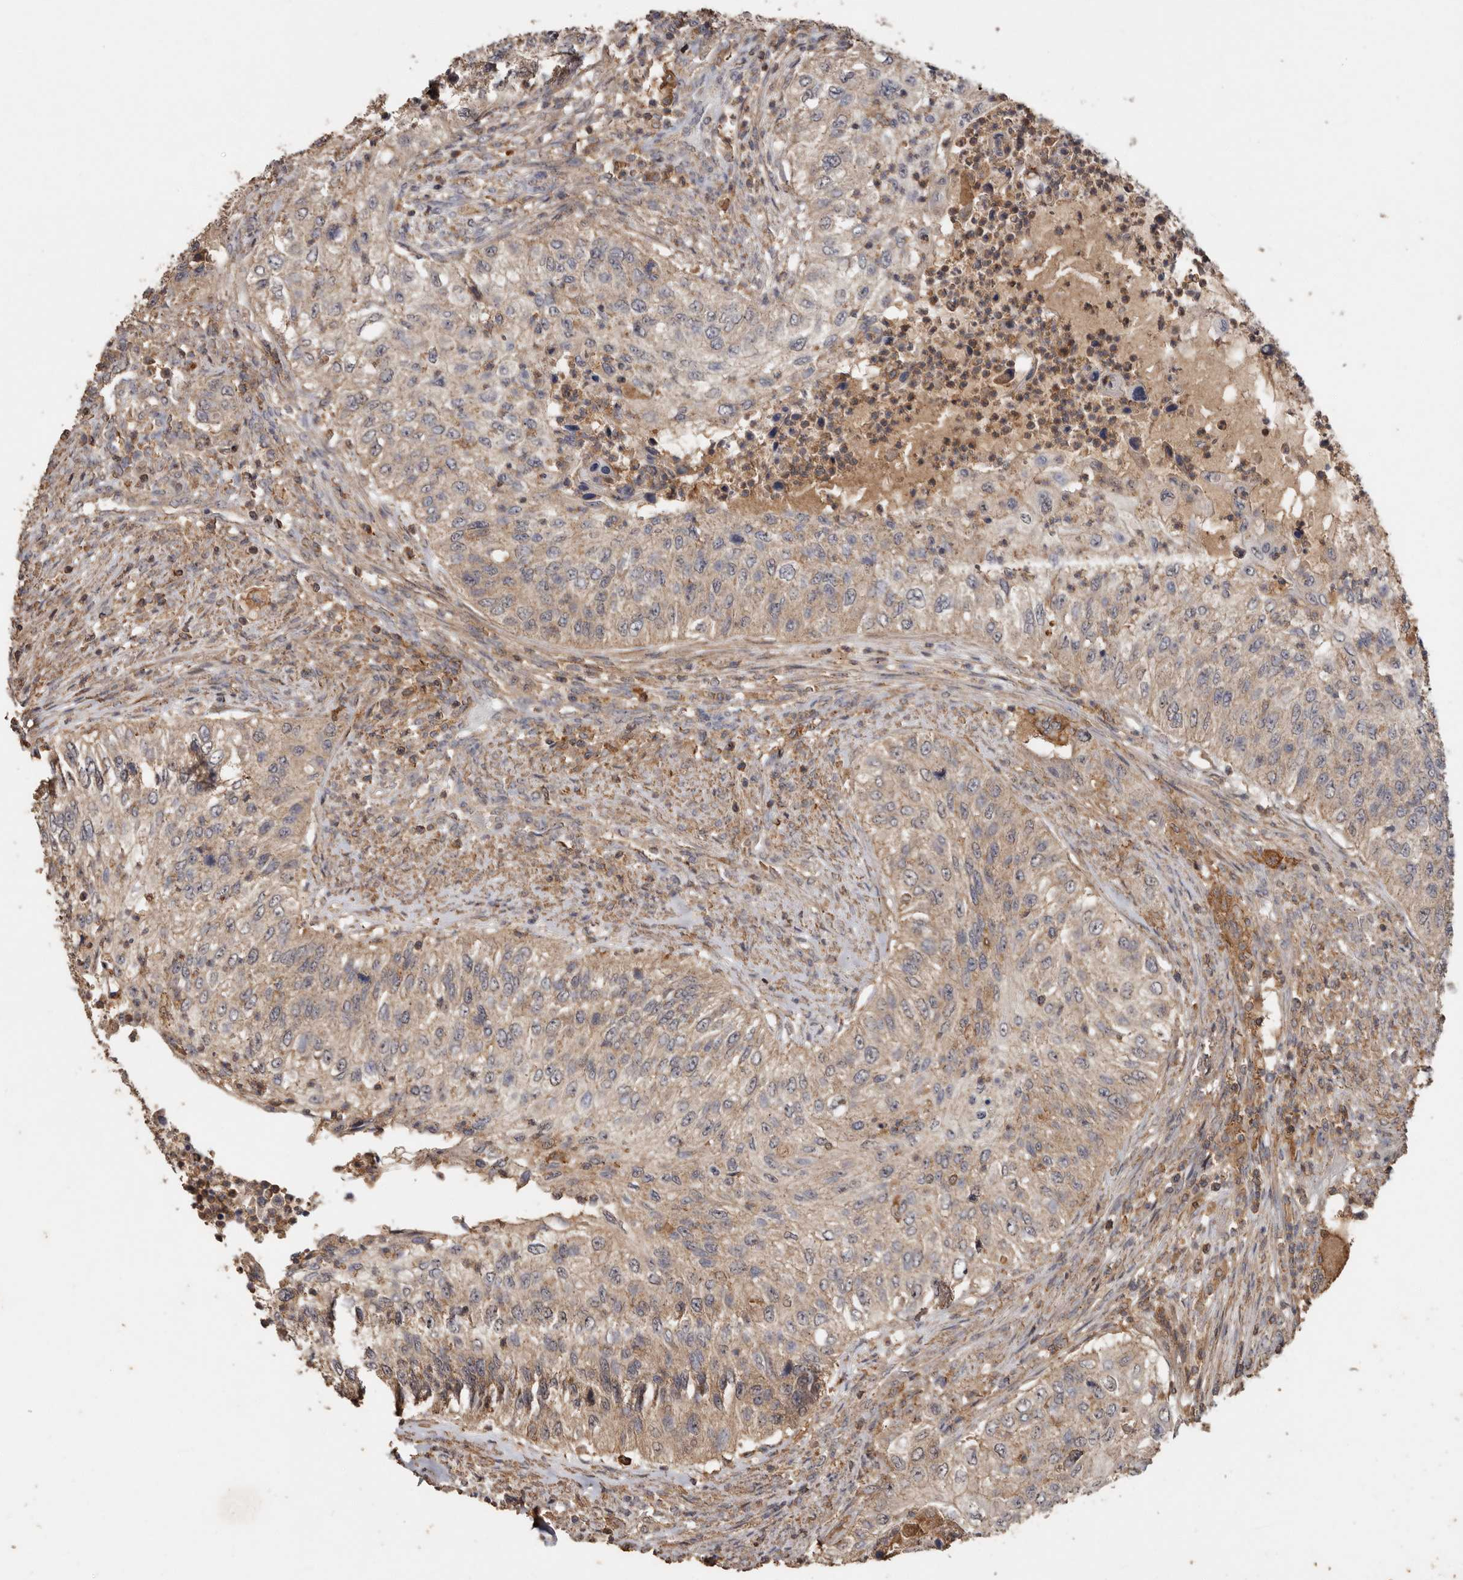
{"staining": {"intensity": "weak", "quantity": "25%-75%", "location": "cytoplasmic/membranous"}, "tissue": "urothelial cancer", "cell_type": "Tumor cells", "image_type": "cancer", "snomed": [{"axis": "morphology", "description": "Urothelial carcinoma, High grade"}, {"axis": "topography", "description": "Urinary bladder"}], "caption": "Immunohistochemical staining of urothelial cancer shows low levels of weak cytoplasmic/membranous protein expression in approximately 25%-75% of tumor cells.", "gene": "RWDD1", "patient": {"sex": "female", "age": 60}}